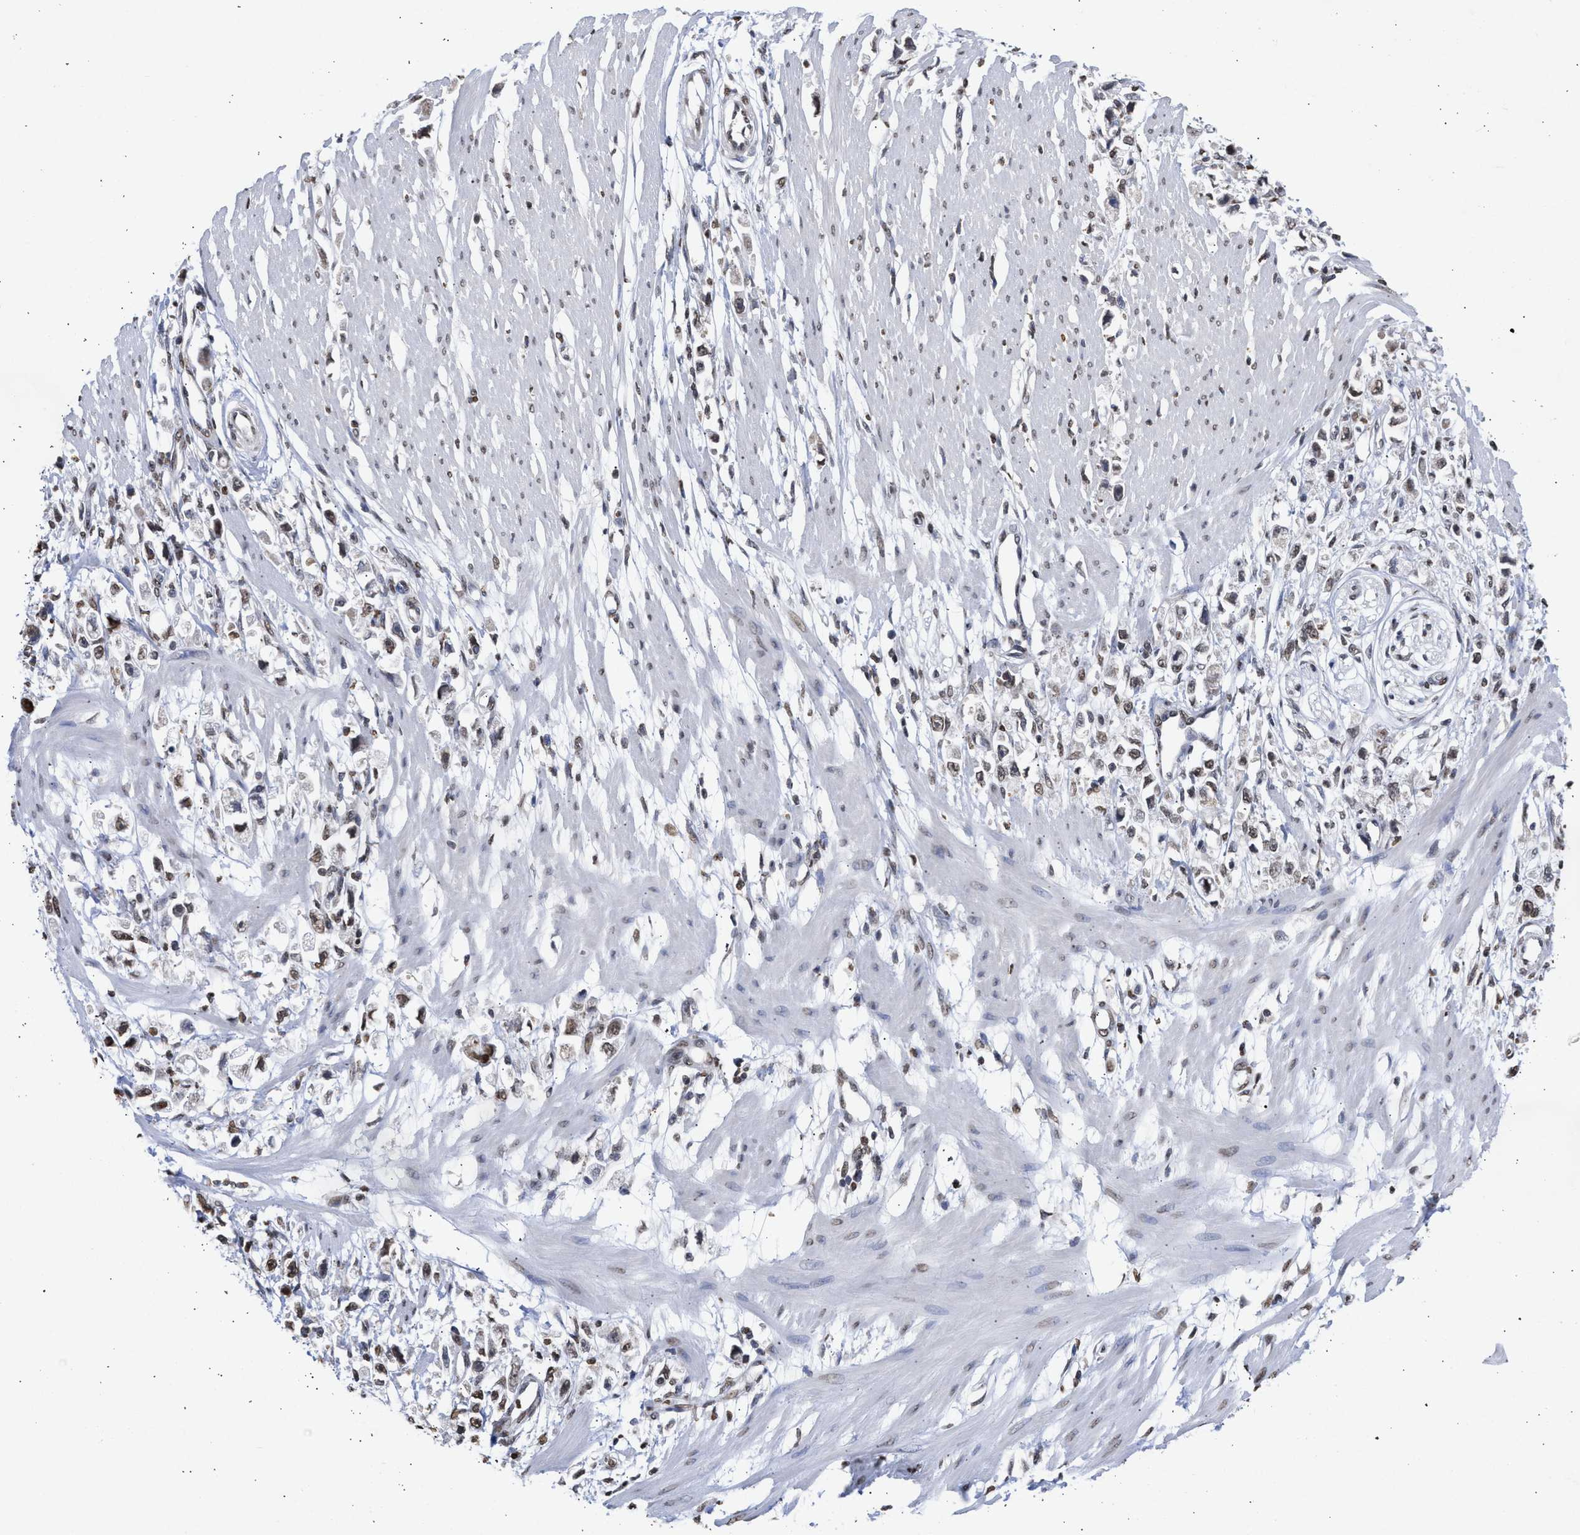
{"staining": {"intensity": "weak", "quantity": "25%-75%", "location": "nuclear"}, "tissue": "stomach cancer", "cell_type": "Tumor cells", "image_type": "cancer", "snomed": [{"axis": "morphology", "description": "Adenocarcinoma, NOS"}, {"axis": "topography", "description": "Stomach"}], "caption": "Protein positivity by IHC reveals weak nuclear staining in about 25%-75% of tumor cells in stomach cancer.", "gene": "NUP35", "patient": {"sex": "female", "age": 59}}